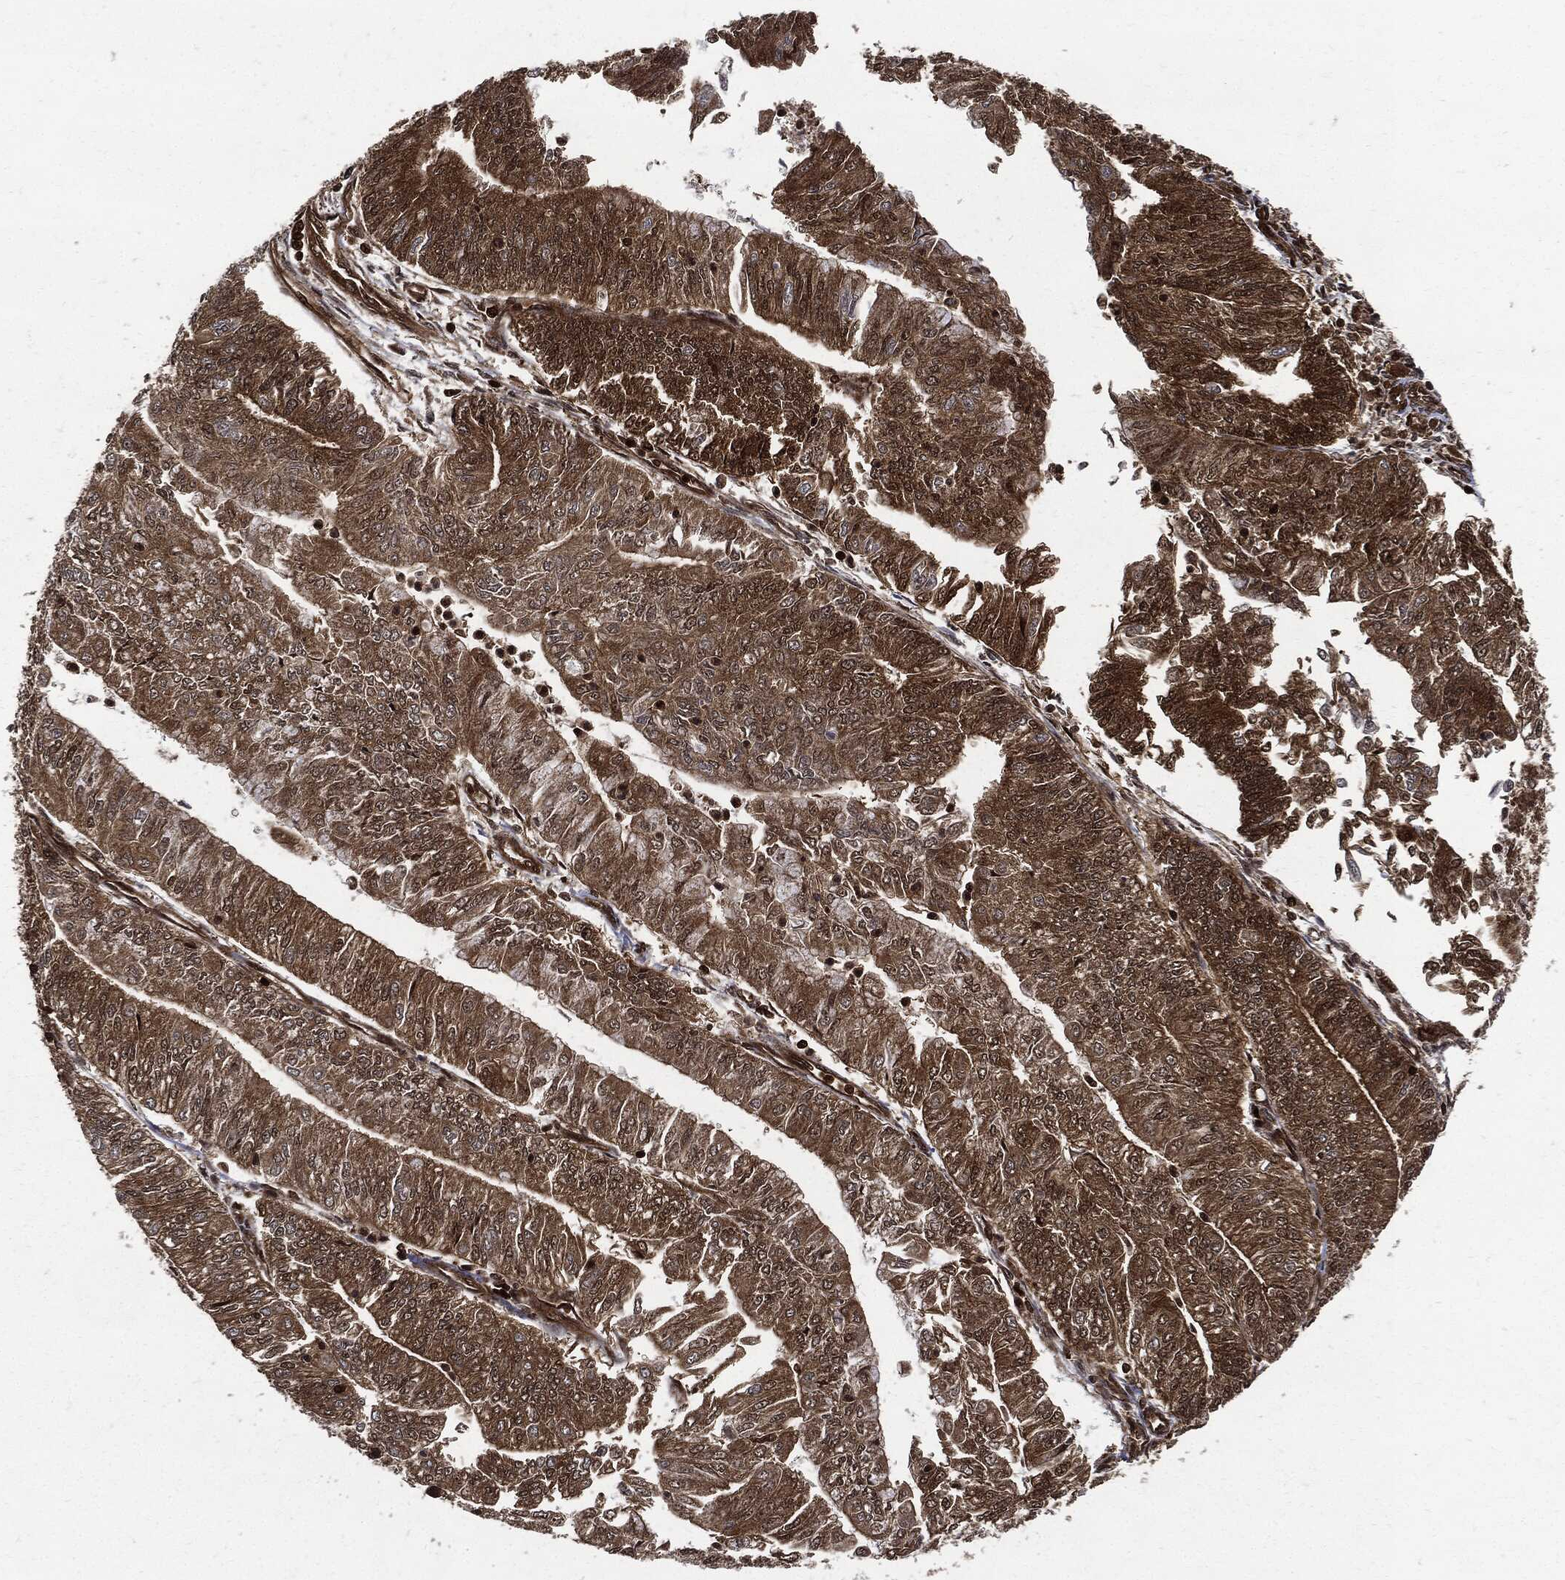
{"staining": {"intensity": "moderate", "quantity": ">75%", "location": "cytoplasmic/membranous"}, "tissue": "endometrial cancer", "cell_type": "Tumor cells", "image_type": "cancer", "snomed": [{"axis": "morphology", "description": "Adenocarcinoma, NOS"}, {"axis": "topography", "description": "Endometrium"}], "caption": "Protein analysis of endometrial cancer tissue reveals moderate cytoplasmic/membranous positivity in about >75% of tumor cells. (brown staining indicates protein expression, while blue staining denotes nuclei).", "gene": "YWHAB", "patient": {"sex": "female", "age": 59}}